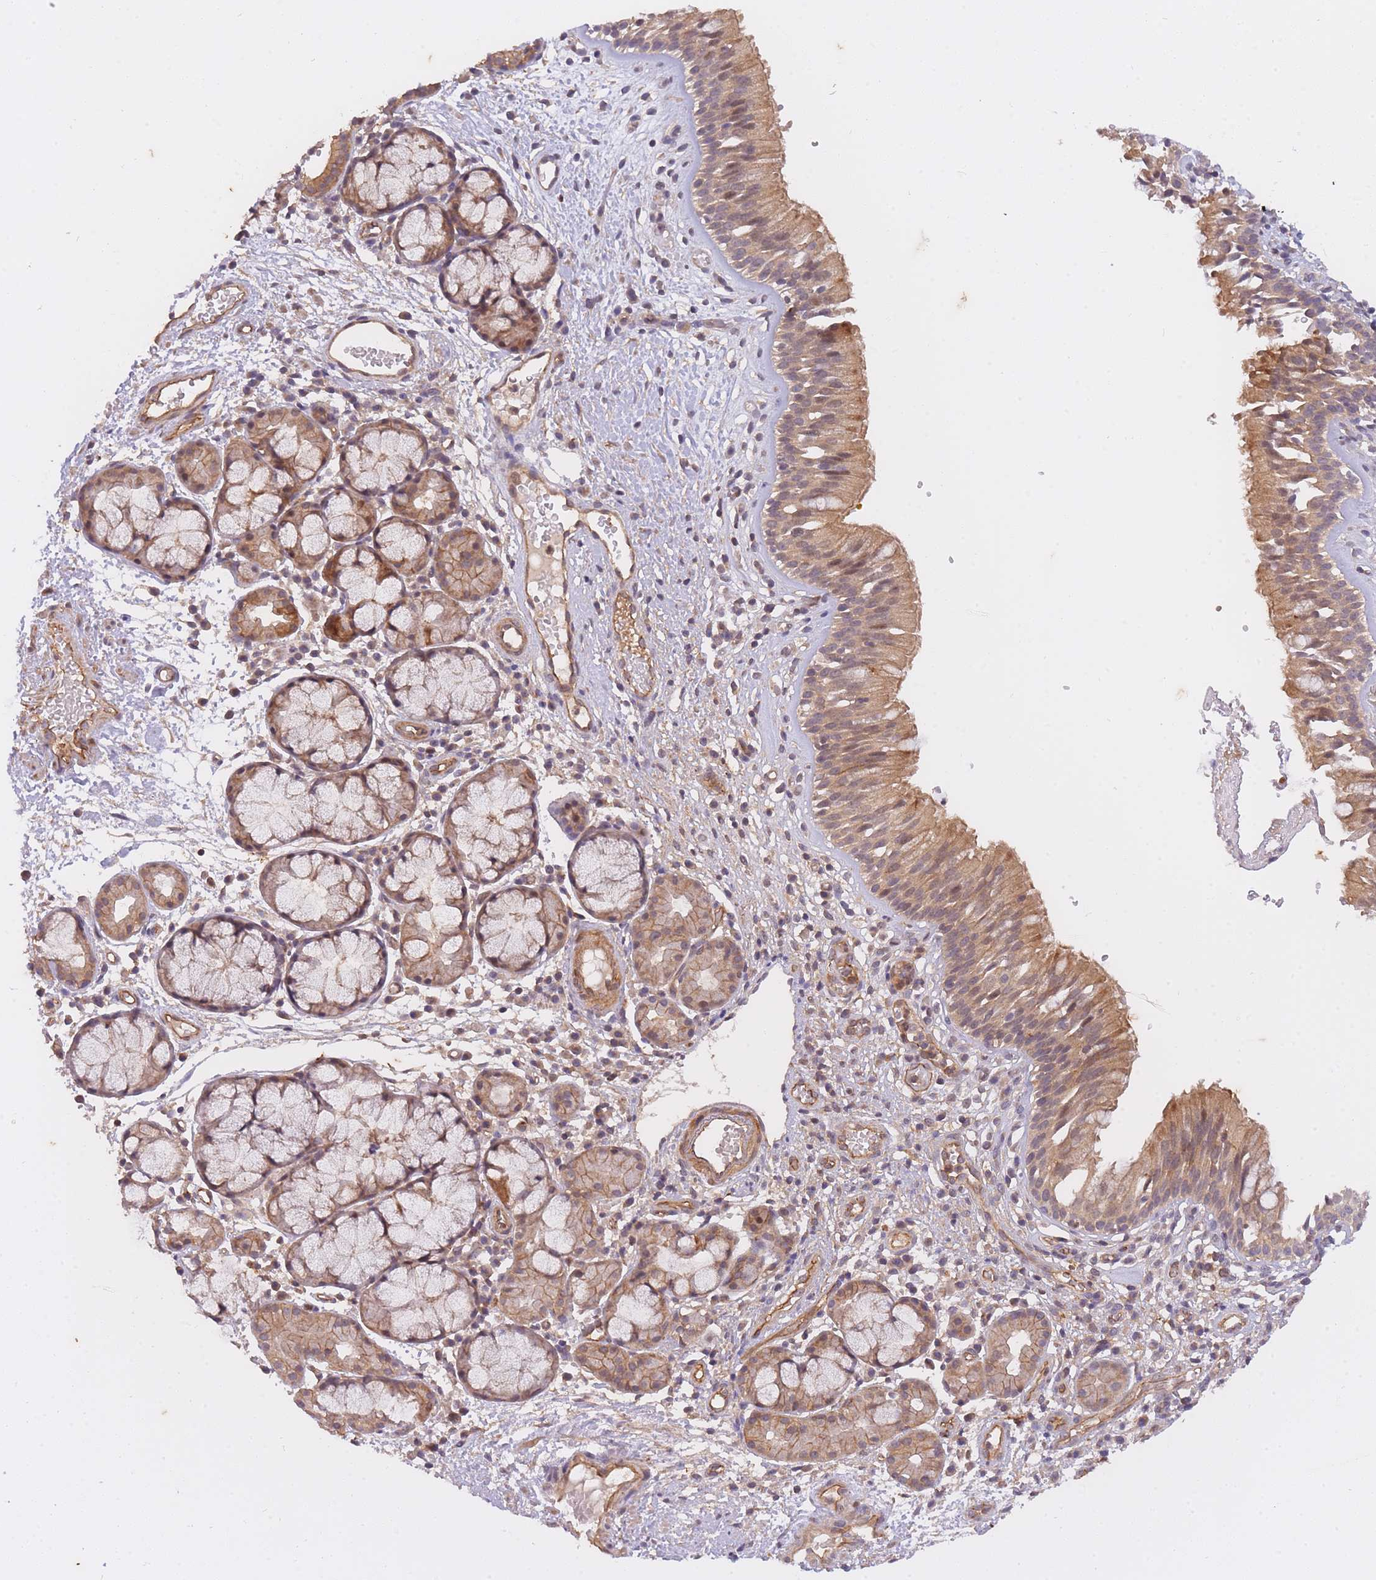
{"staining": {"intensity": "moderate", "quantity": ">75%", "location": "cytoplasmic/membranous"}, "tissue": "nasopharynx", "cell_type": "Respiratory epithelial cells", "image_type": "normal", "snomed": [{"axis": "morphology", "description": "Normal tissue, NOS"}, {"axis": "topography", "description": "Nasopharynx"}], "caption": "Immunohistochemistry photomicrograph of normal nasopharynx: human nasopharynx stained using IHC exhibits medium levels of moderate protein expression localized specifically in the cytoplasmic/membranous of respiratory epithelial cells, appearing as a cytoplasmic/membranous brown color.", "gene": "ST8SIA4", "patient": {"sex": "male", "age": 65}}